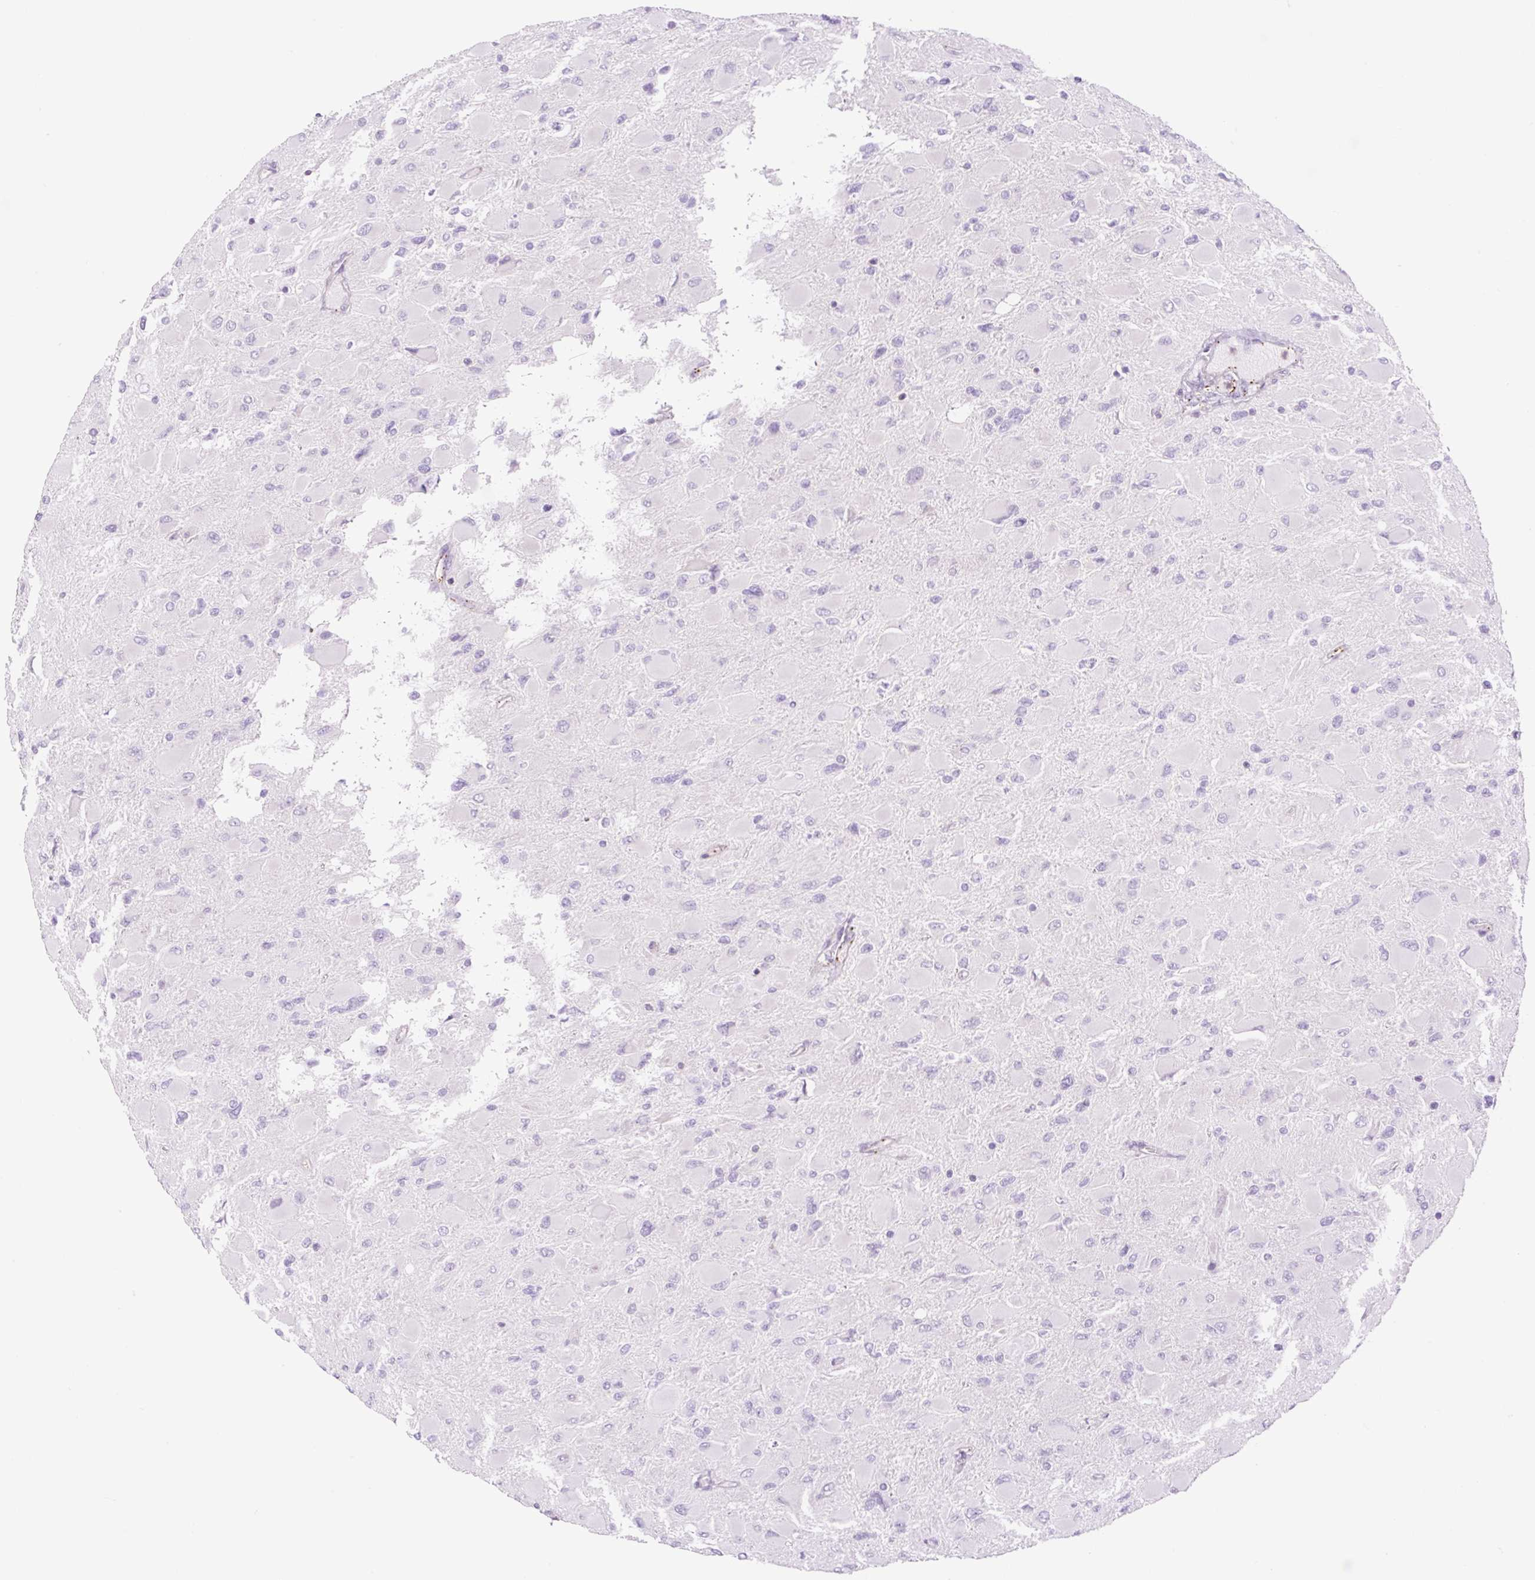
{"staining": {"intensity": "negative", "quantity": "none", "location": "none"}, "tissue": "glioma", "cell_type": "Tumor cells", "image_type": "cancer", "snomed": [{"axis": "morphology", "description": "Glioma, malignant, High grade"}, {"axis": "topography", "description": "Cerebral cortex"}], "caption": "The histopathology image demonstrates no significant expression in tumor cells of high-grade glioma (malignant).", "gene": "EHD3", "patient": {"sex": "female", "age": 36}}